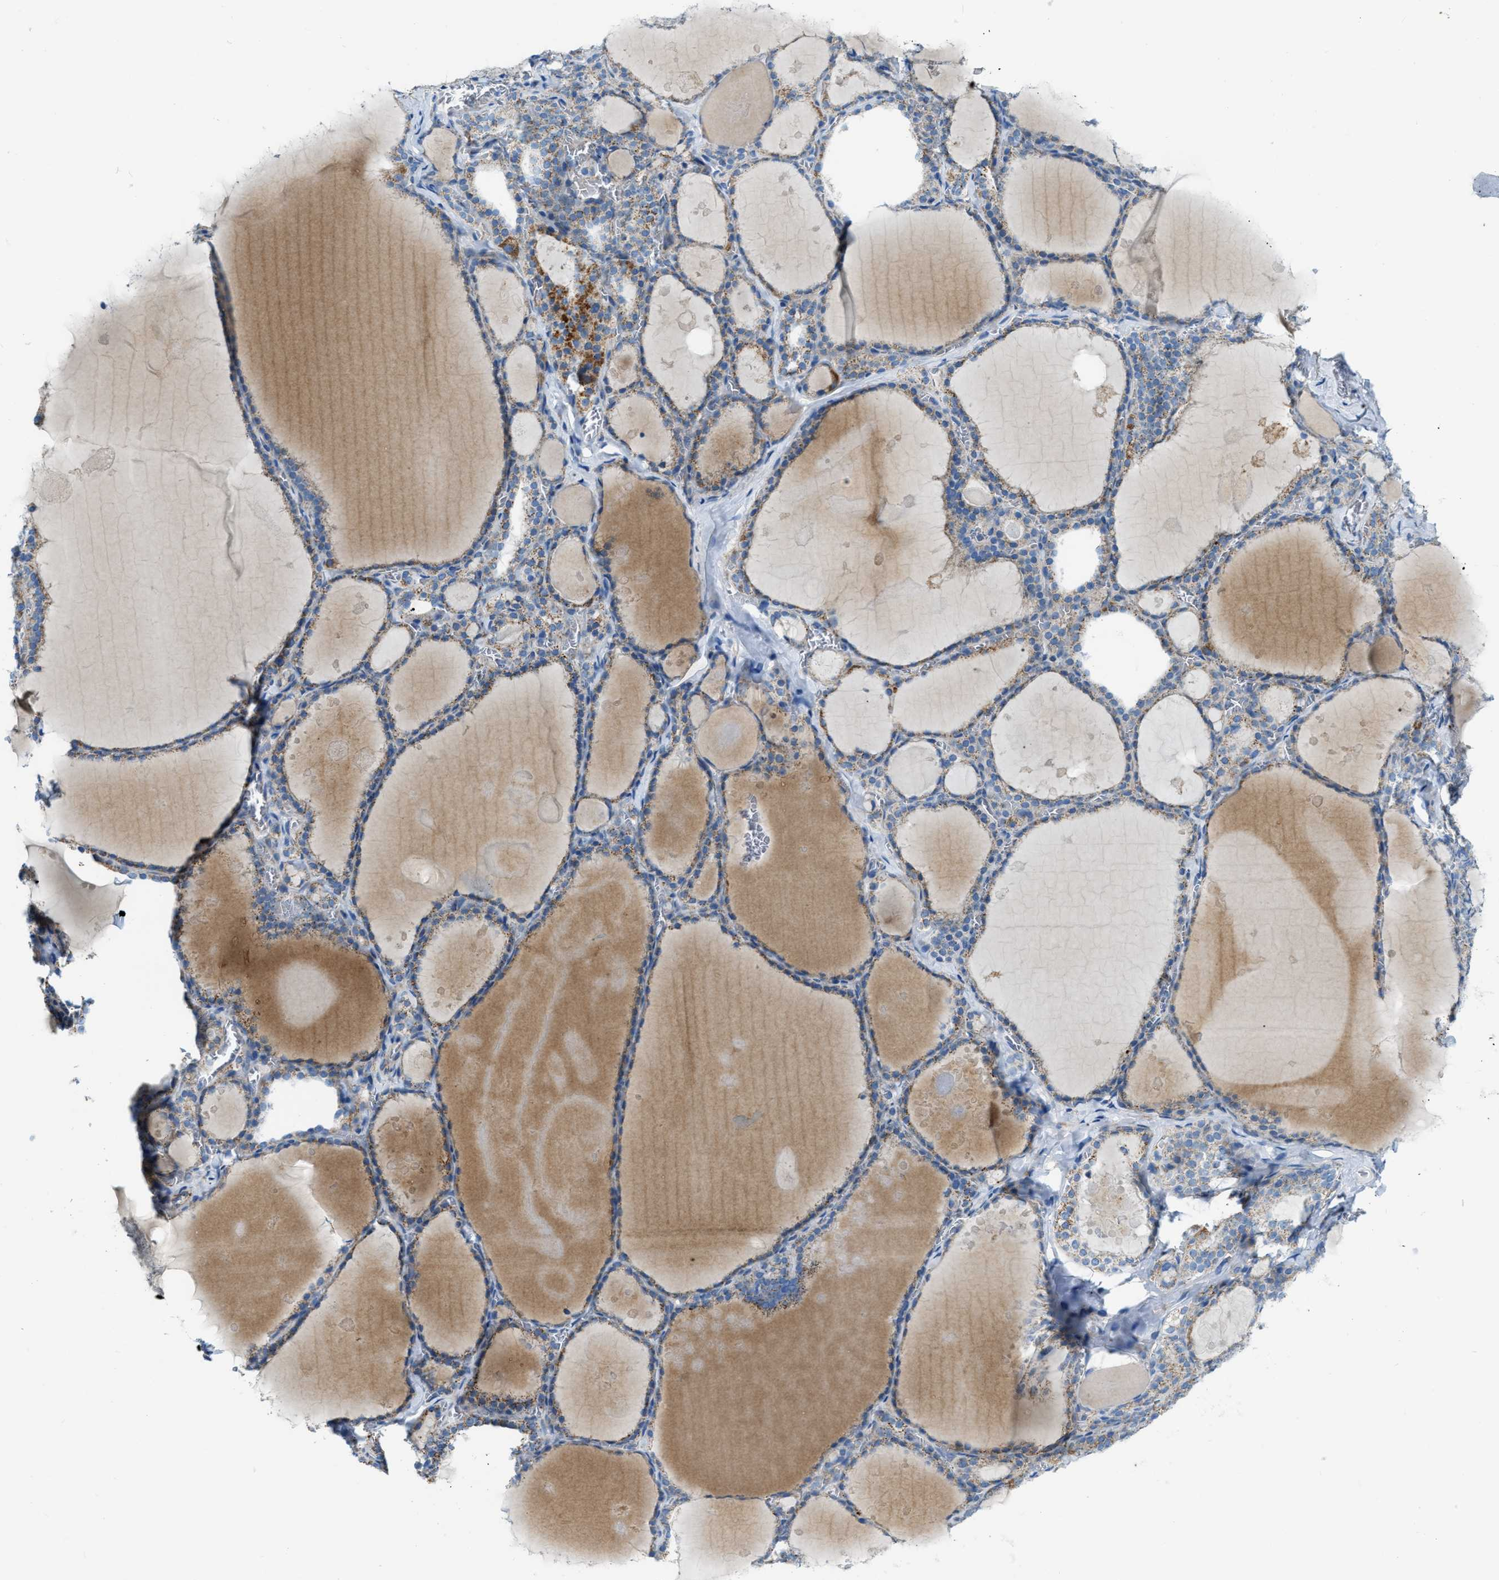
{"staining": {"intensity": "moderate", "quantity": ">75%", "location": "cytoplasmic/membranous"}, "tissue": "thyroid gland", "cell_type": "Glandular cells", "image_type": "normal", "snomed": [{"axis": "morphology", "description": "Normal tissue, NOS"}, {"axis": "topography", "description": "Thyroid gland"}], "caption": "Protein expression analysis of benign thyroid gland reveals moderate cytoplasmic/membranous expression in about >75% of glandular cells.", "gene": "JADE1", "patient": {"sex": "male", "age": 56}}